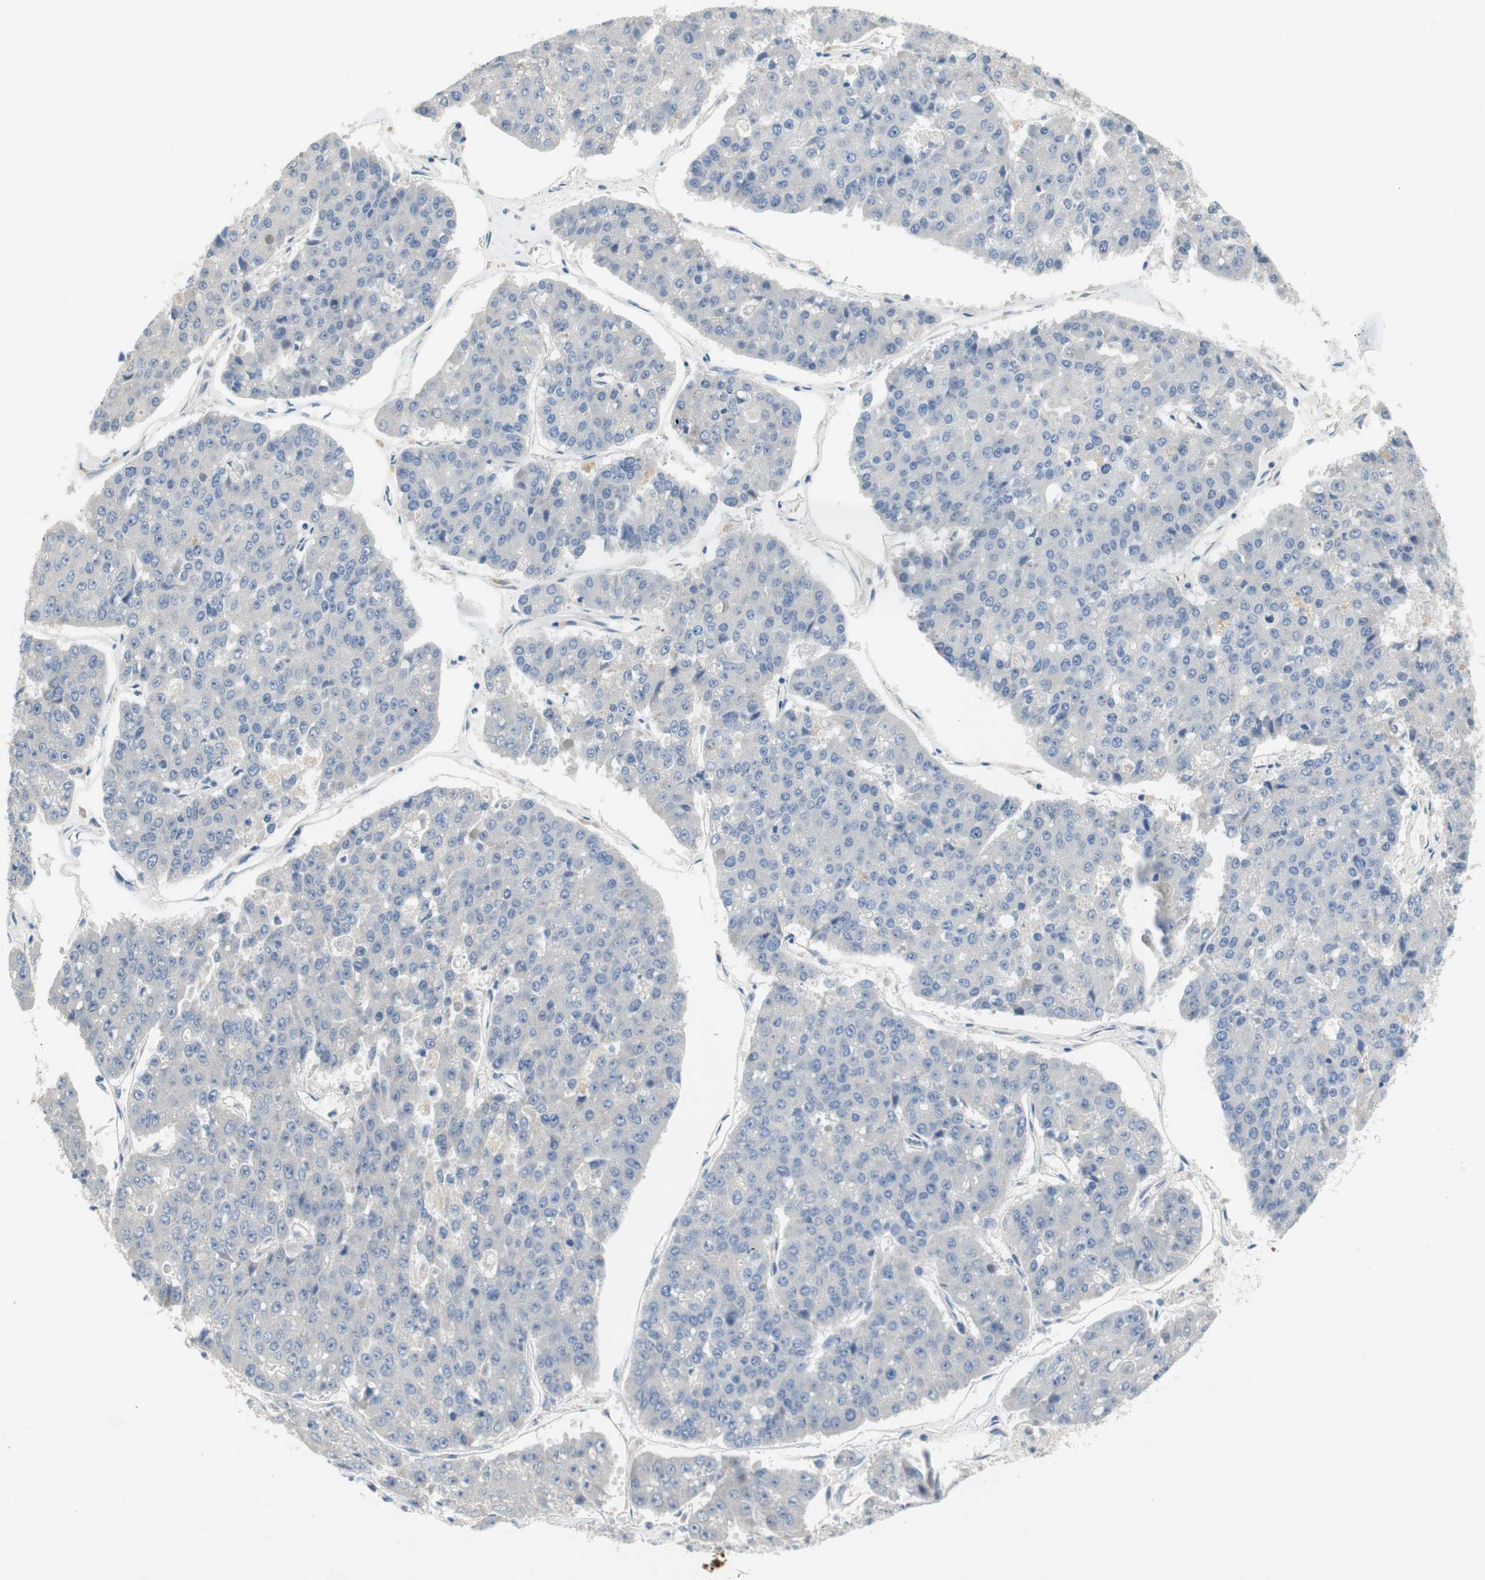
{"staining": {"intensity": "negative", "quantity": "none", "location": "none"}, "tissue": "pancreatic cancer", "cell_type": "Tumor cells", "image_type": "cancer", "snomed": [{"axis": "morphology", "description": "Adenocarcinoma, NOS"}, {"axis": "topography", "description": "Pancreas"}], "caption": "Tumor cells show no significant protein staining in pancreatic cancer (adenocarcinoma). (DAB (3,3'-diaminobenzidine) immunohistochemistry (IHC), high magnification).", "gene": "RELB", "patient": {"sex": "male", "age": 50}}